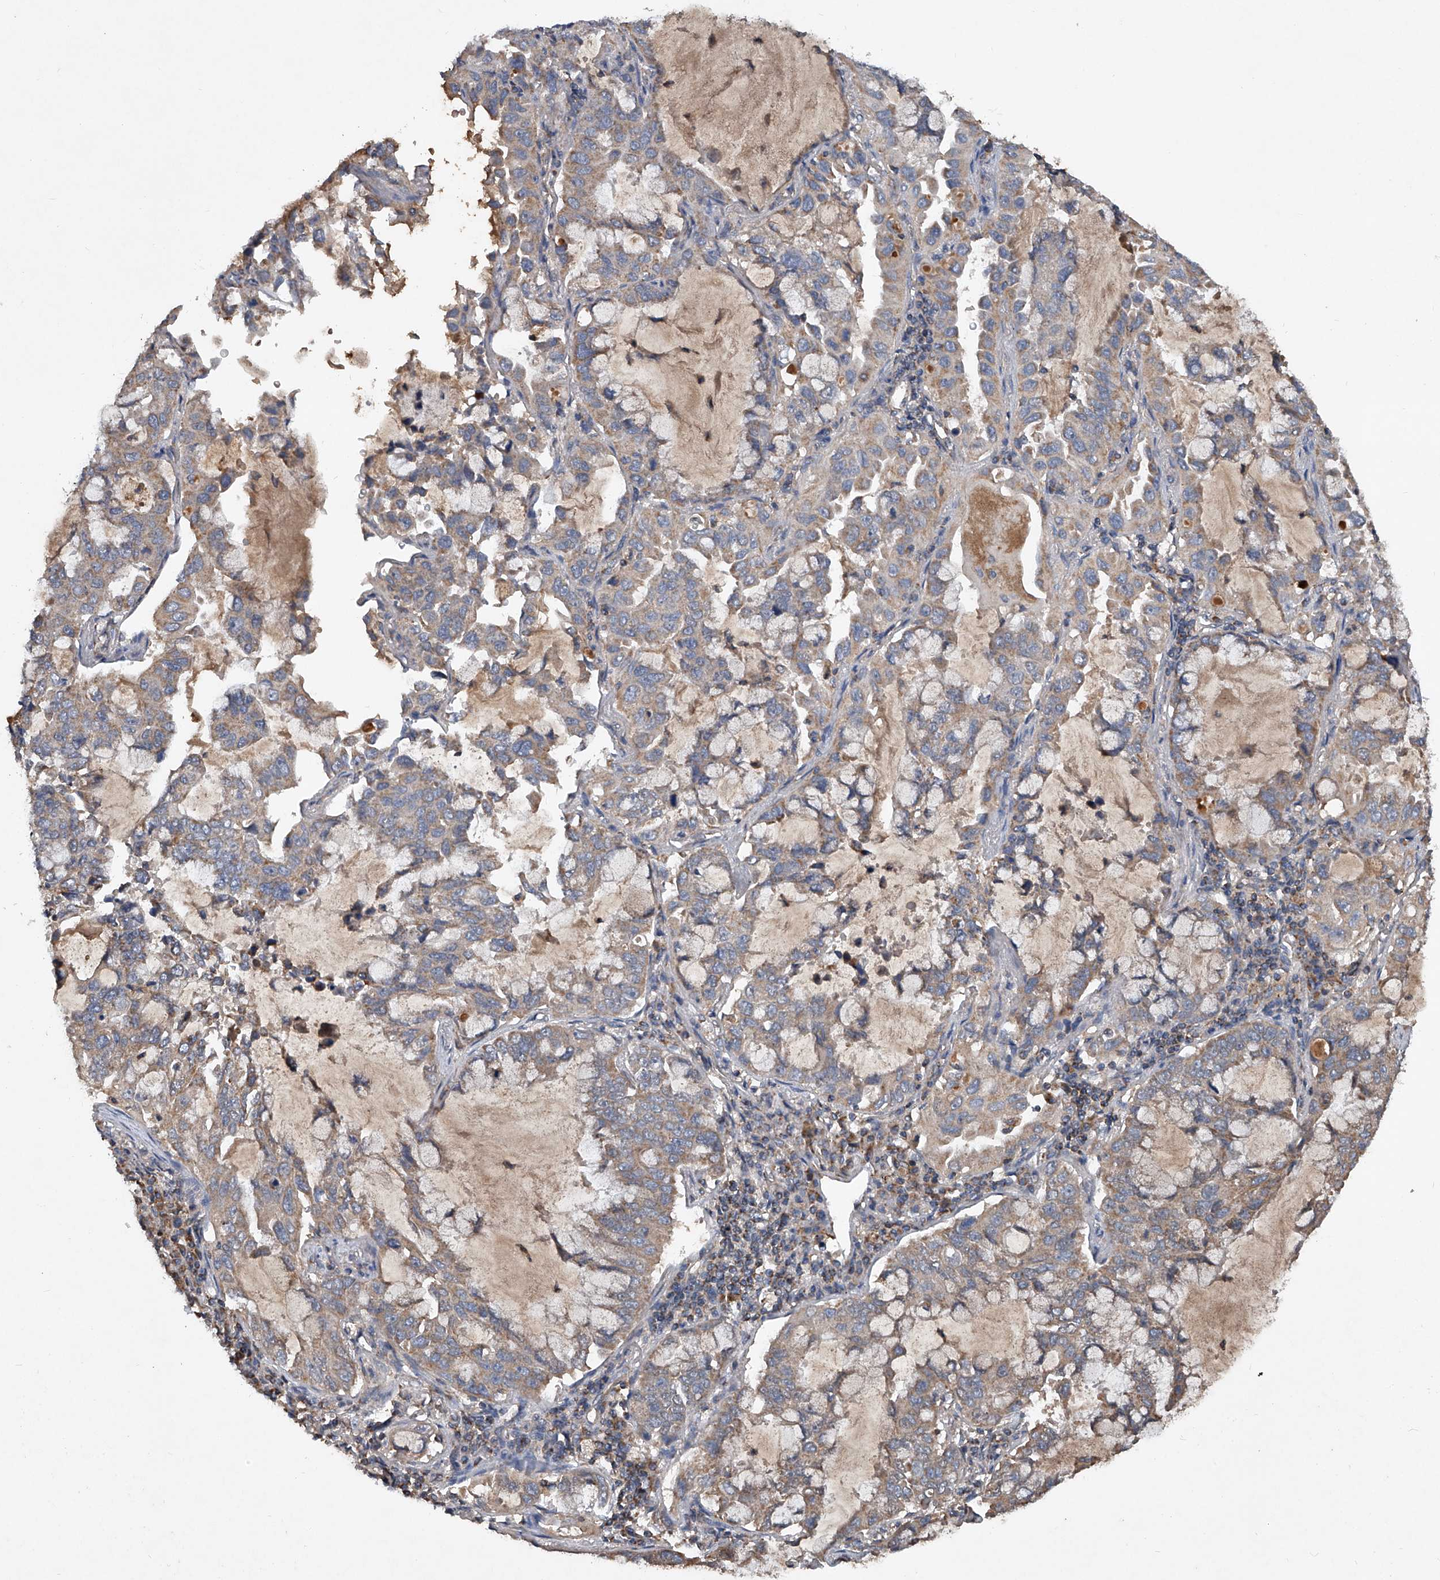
{"staining": {"intensity": "weak", "quantity": ">75%", "location": "cytoplasmic/membranous"}, "tissue": "lung cancer", "cell_type": "Tumor cells", "image_type": "cancer", "snomed": [{"axis": "morphology", "description": "Adenocarcinoma, NOS"}, {"axis": "topography", "description": "Lung"}], "caption": "Tumor cells demonstrate low levels of weak cytoplasmic/membranous positivity in about >75% of cells in adenocarcinoma (lung). (DAB (3,3'-diaminobenzidine) IHC with brightfield microscopy, high magnification).", "gene": "SDHA", "patient": {"sex": "male", "age": 64}}